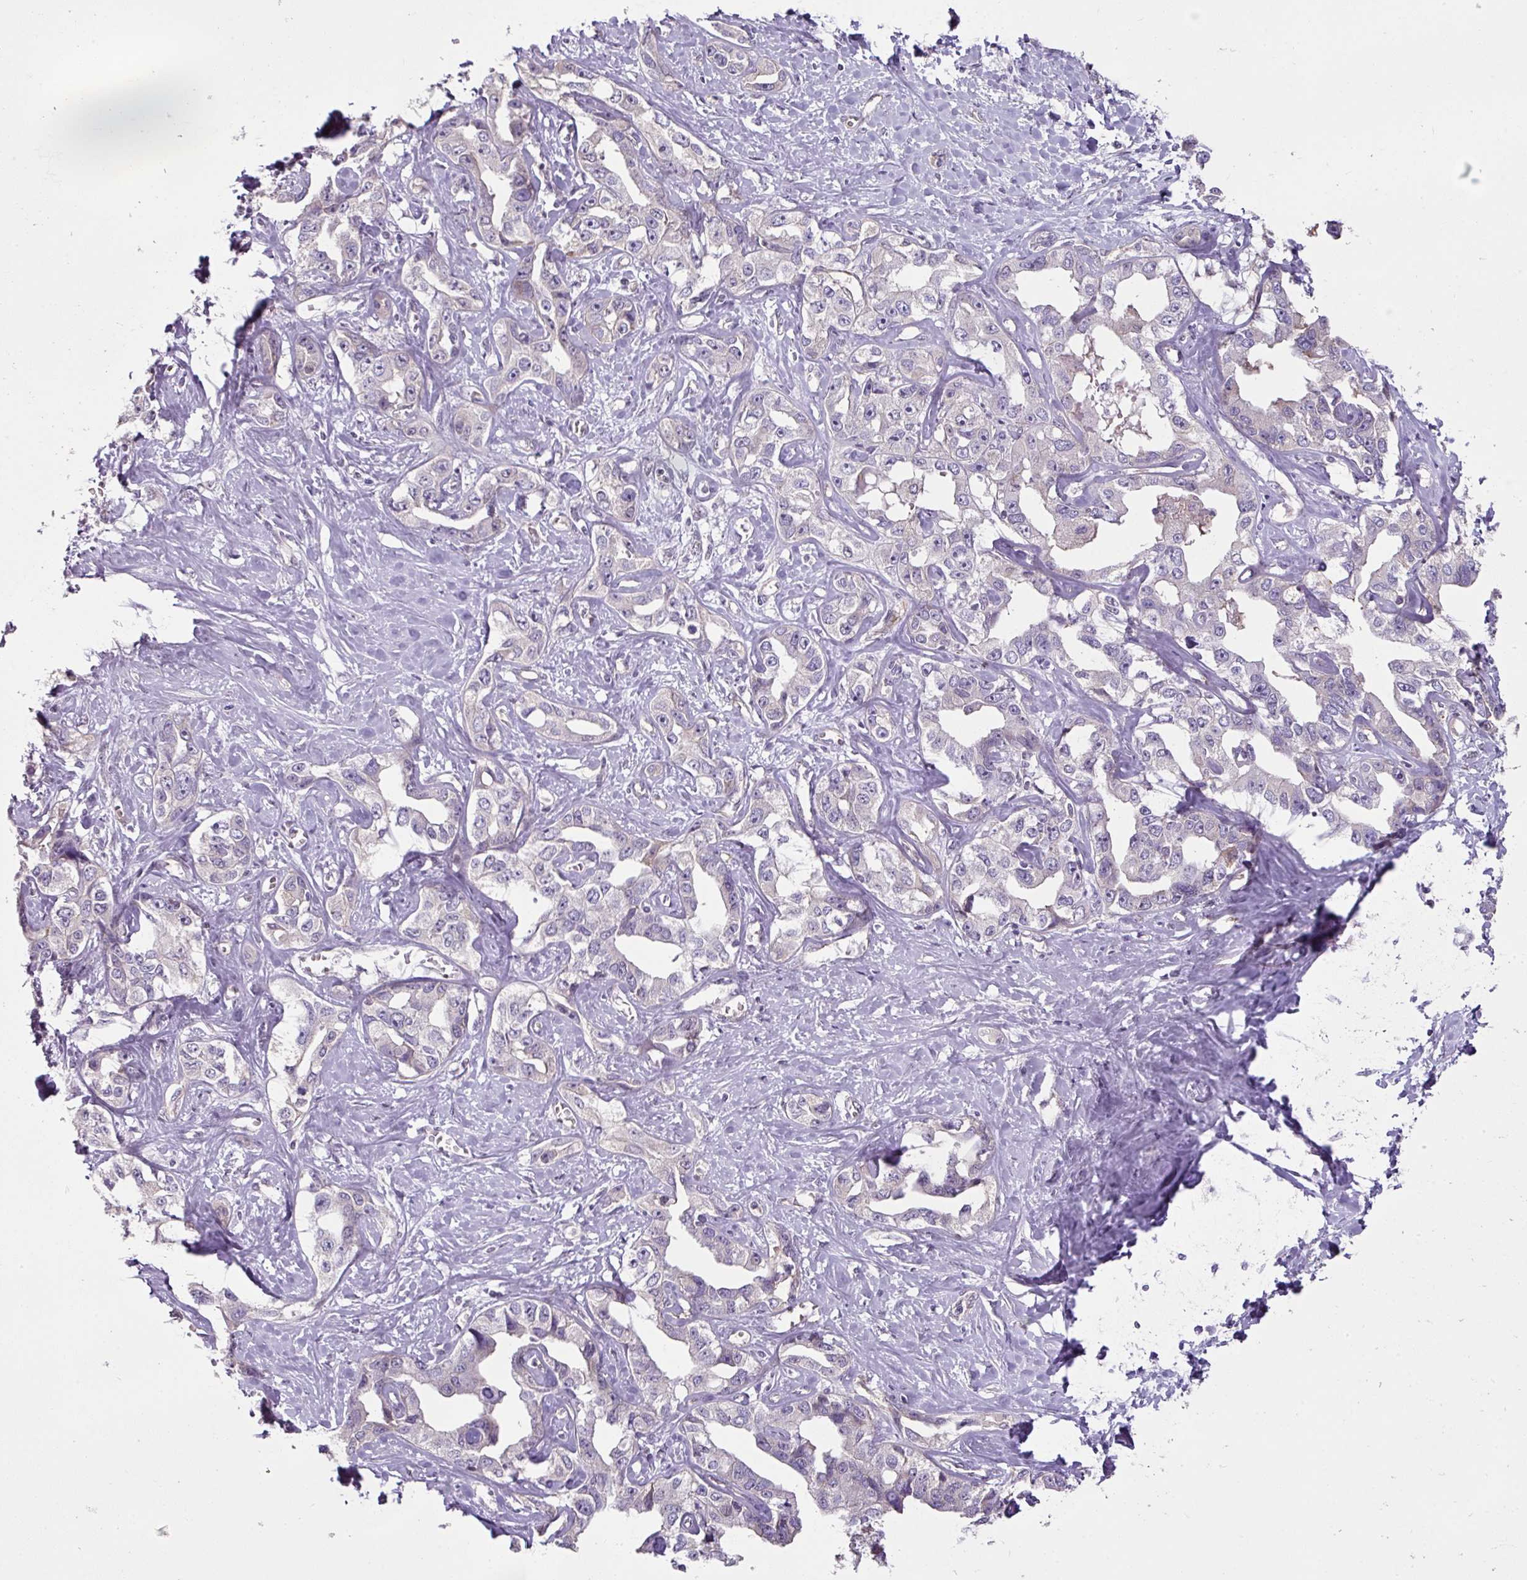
{"staining": {"intensity": "negative", "quantity": "none", "location": "none"}, "tissue": "liver cancer", "cell_type": "Tumor cells", "image_type": "cancer", "snomed": [{"axis": "morphology", "description": "Cholangiocarcinoma"}, {"axis": "topography", "description": "Liver"}], "caption": "Immunohistochemical staining of human liver cholangiocarcinoma reveals no significant staining in tumor cells. Nuclei are stained in blue.", "gene": "C19orf33", "patient": {"sex": "male", "age": 59}}